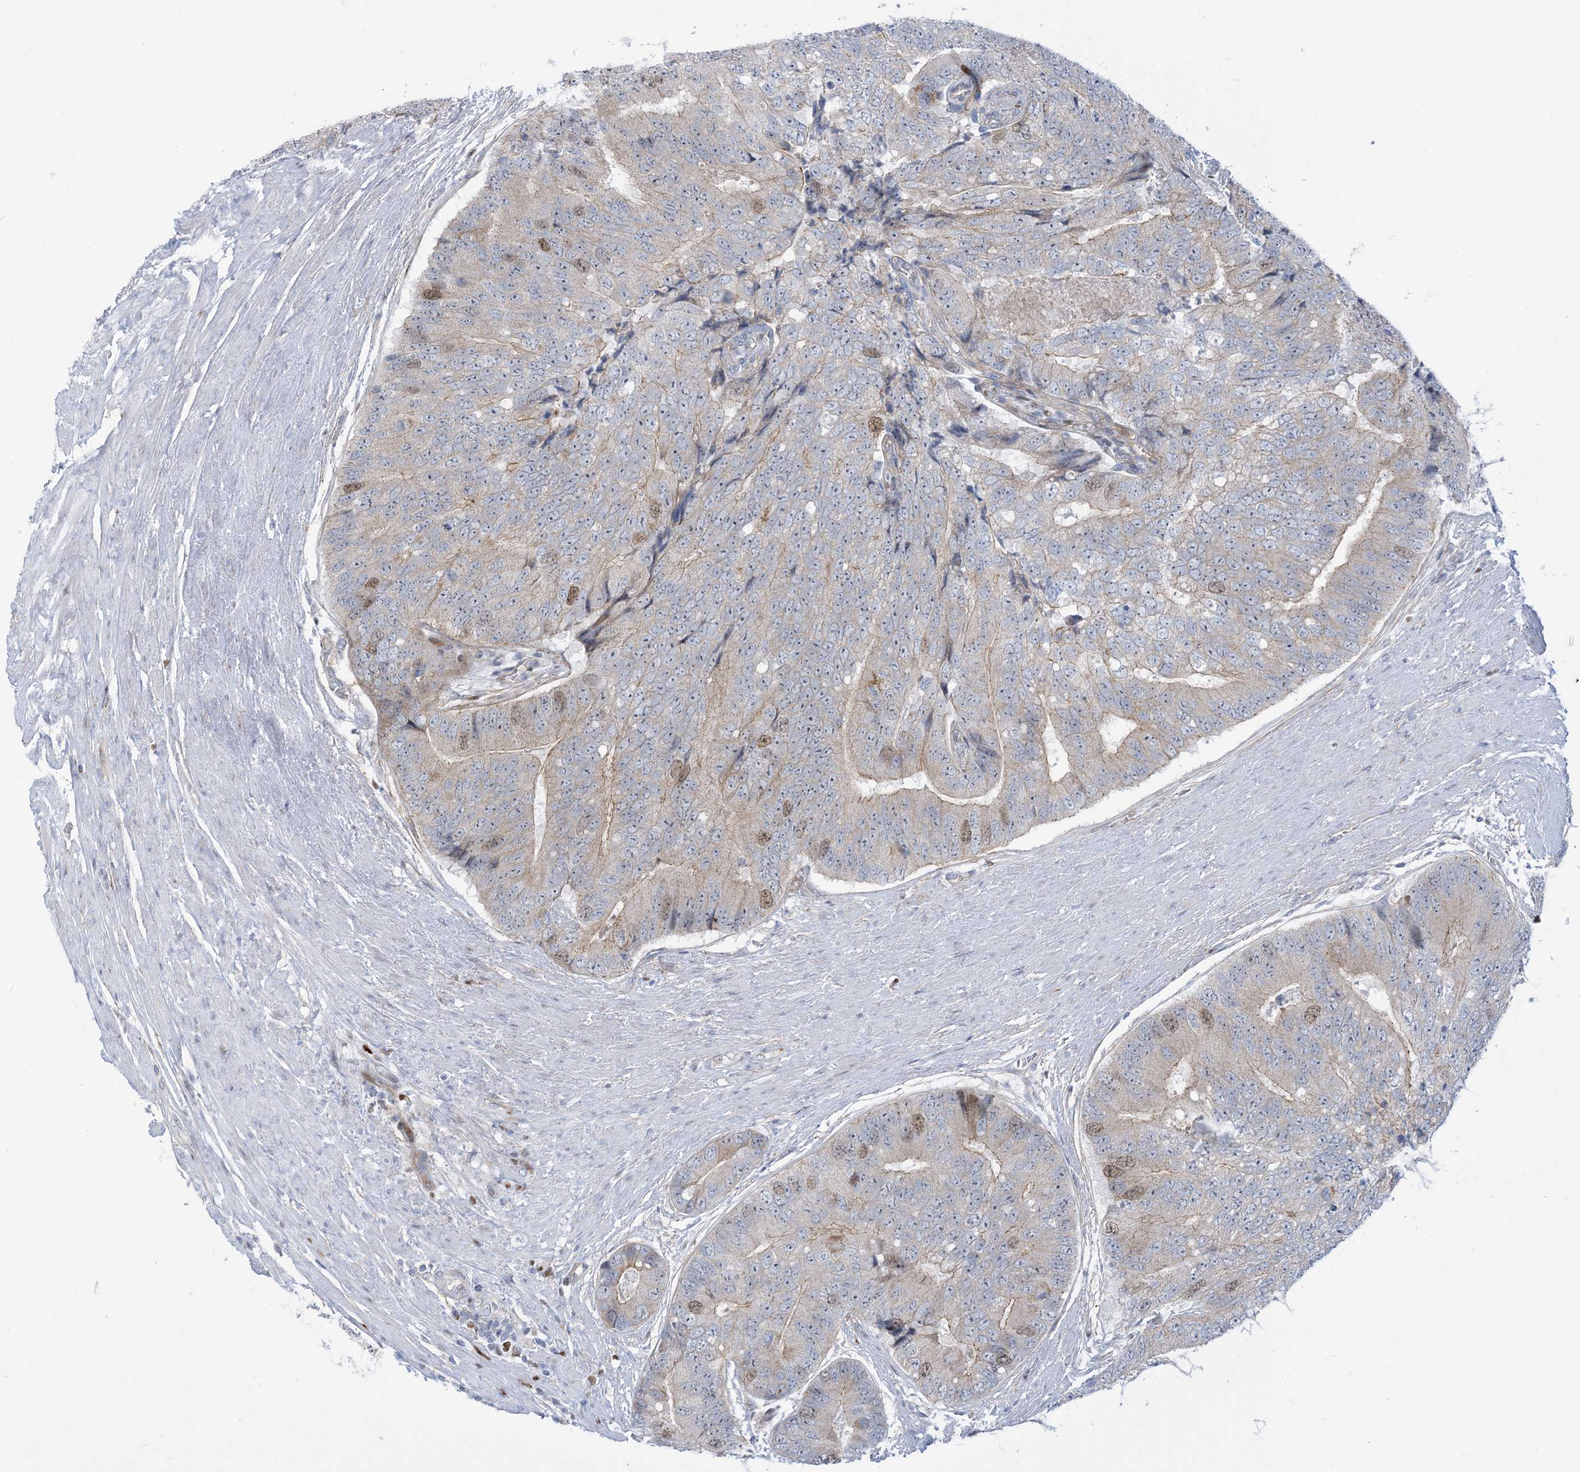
{"staining": {"intensity": "moderate", "quantity": "<25%", "location": "nuclear"}, "tissue": "prostate cancer", "cell_type": "Tumor cells", "image_type": "cancer", "snomed": [{"axis": "morphology", "description": "Adenocarcinoma, High grade"}, {"axis": "topography", "description": "Prostate"}], "caption": "High-magnification brightfield microscopy of prostate adenocarcinoma (high-grade) stained with DAB (3,3'-diaminobenzidine) (brown) and counterstained with hematoxylin (blue). tumor cells exhibit moderate nuclear positivity is seen in about<25% of cells.", "gene": "MARS2", "patient": {"sex": "male", "age": 70}}